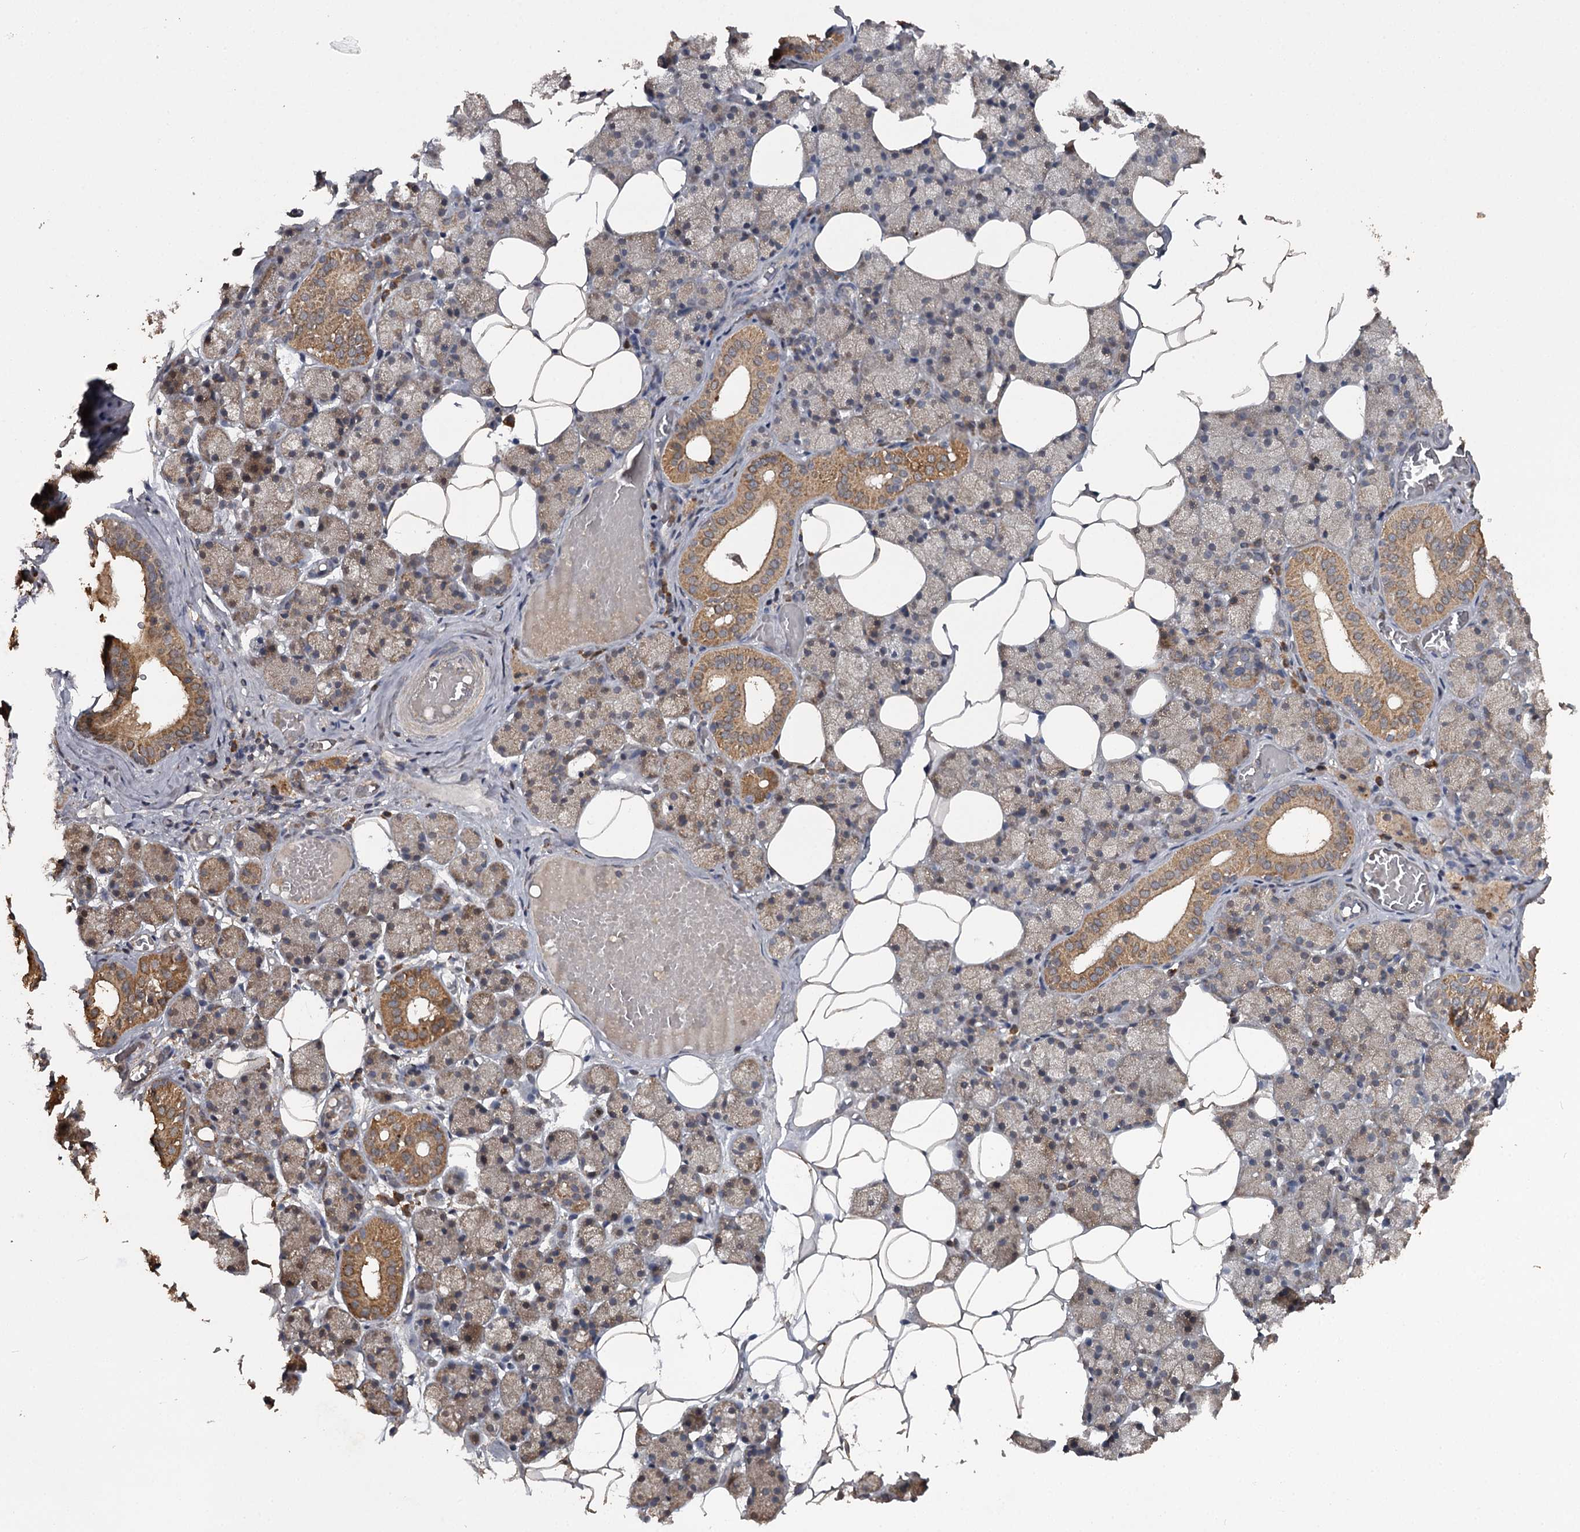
{"staining": {"intensity": "moderate", "quantity": ">75%", "location": "cytoplasmic/membranous"}, "tissue": "salivary gland", "cell_type": "Glandular cells", "image_type": "normal", "snomed": [{"axis": "morphology", "description": "Normal tissue, NOS"}, {"axis": "topography", "description": "Salivary gland"}], "caption": "Immunohistochemistry (IHC) of unremarkable salivary gland reveals medium levels of moderate cytoplasmic/membranous staining in about >75% of glandular cells.", "gene": "WIPI1", "patient": {"sex": "female", "age": 33}}